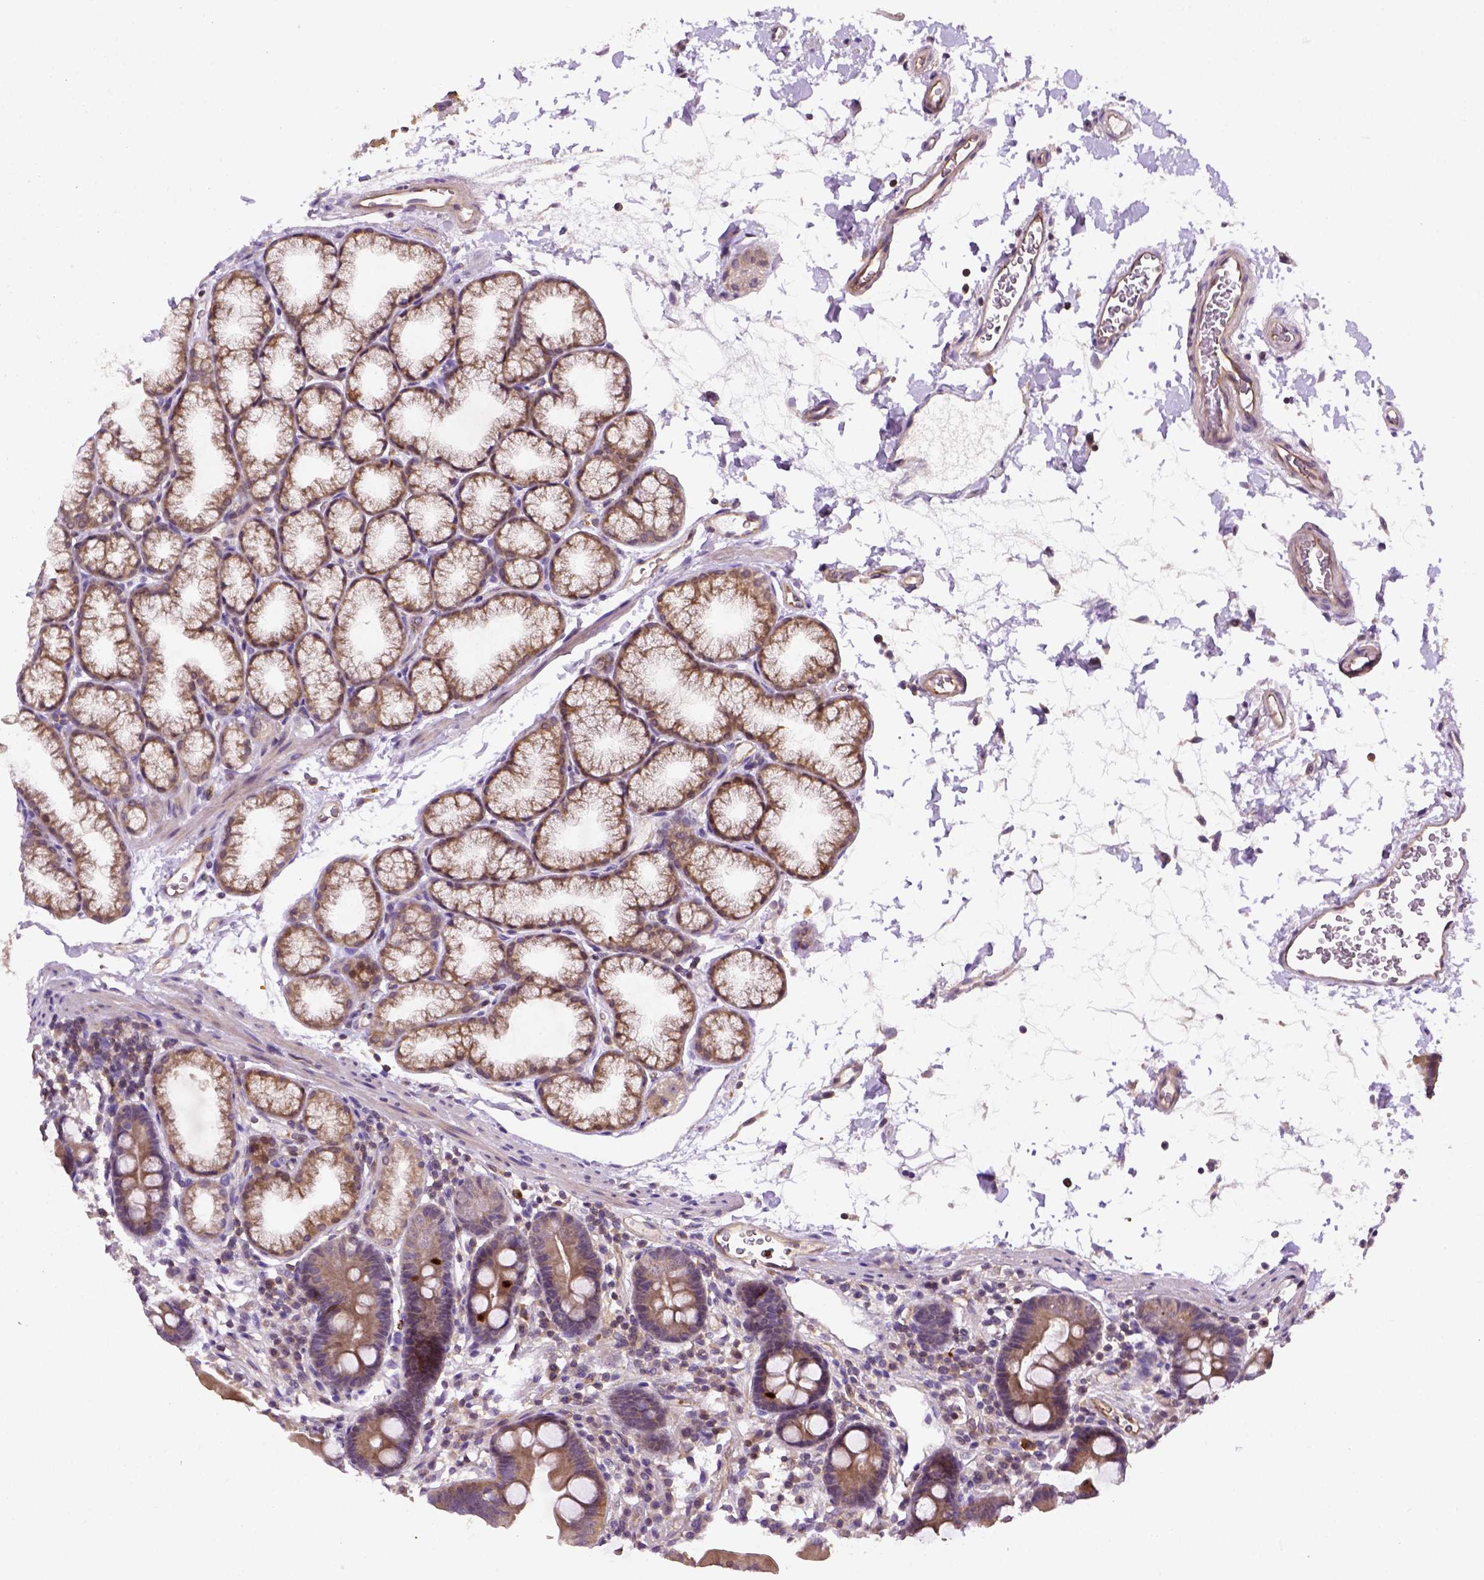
{"staining": {"intensity": "moderate", "quantity": "<25%", "location": "cytoplasmic/membranous,nuclear"}, "tissue": "duodenum", "cell_type": "Glandular cells", "image_type": "normal", "snomed": [{"axis": "morphology", "description": "Normal tissue, NOS"}, {"axis": "topography", "description": "Pancreas"}, {"axis": "topography", "description": "Duodenum"}], "caption": "This image exhibits immunohistochemistry staining of normal human duodenum, with low moderate cytoplasmic/membranous,nuclear staining in about <25% of glandular cells.", "gene": "MATK", "patient": {"sex": "male", "age": 59}}